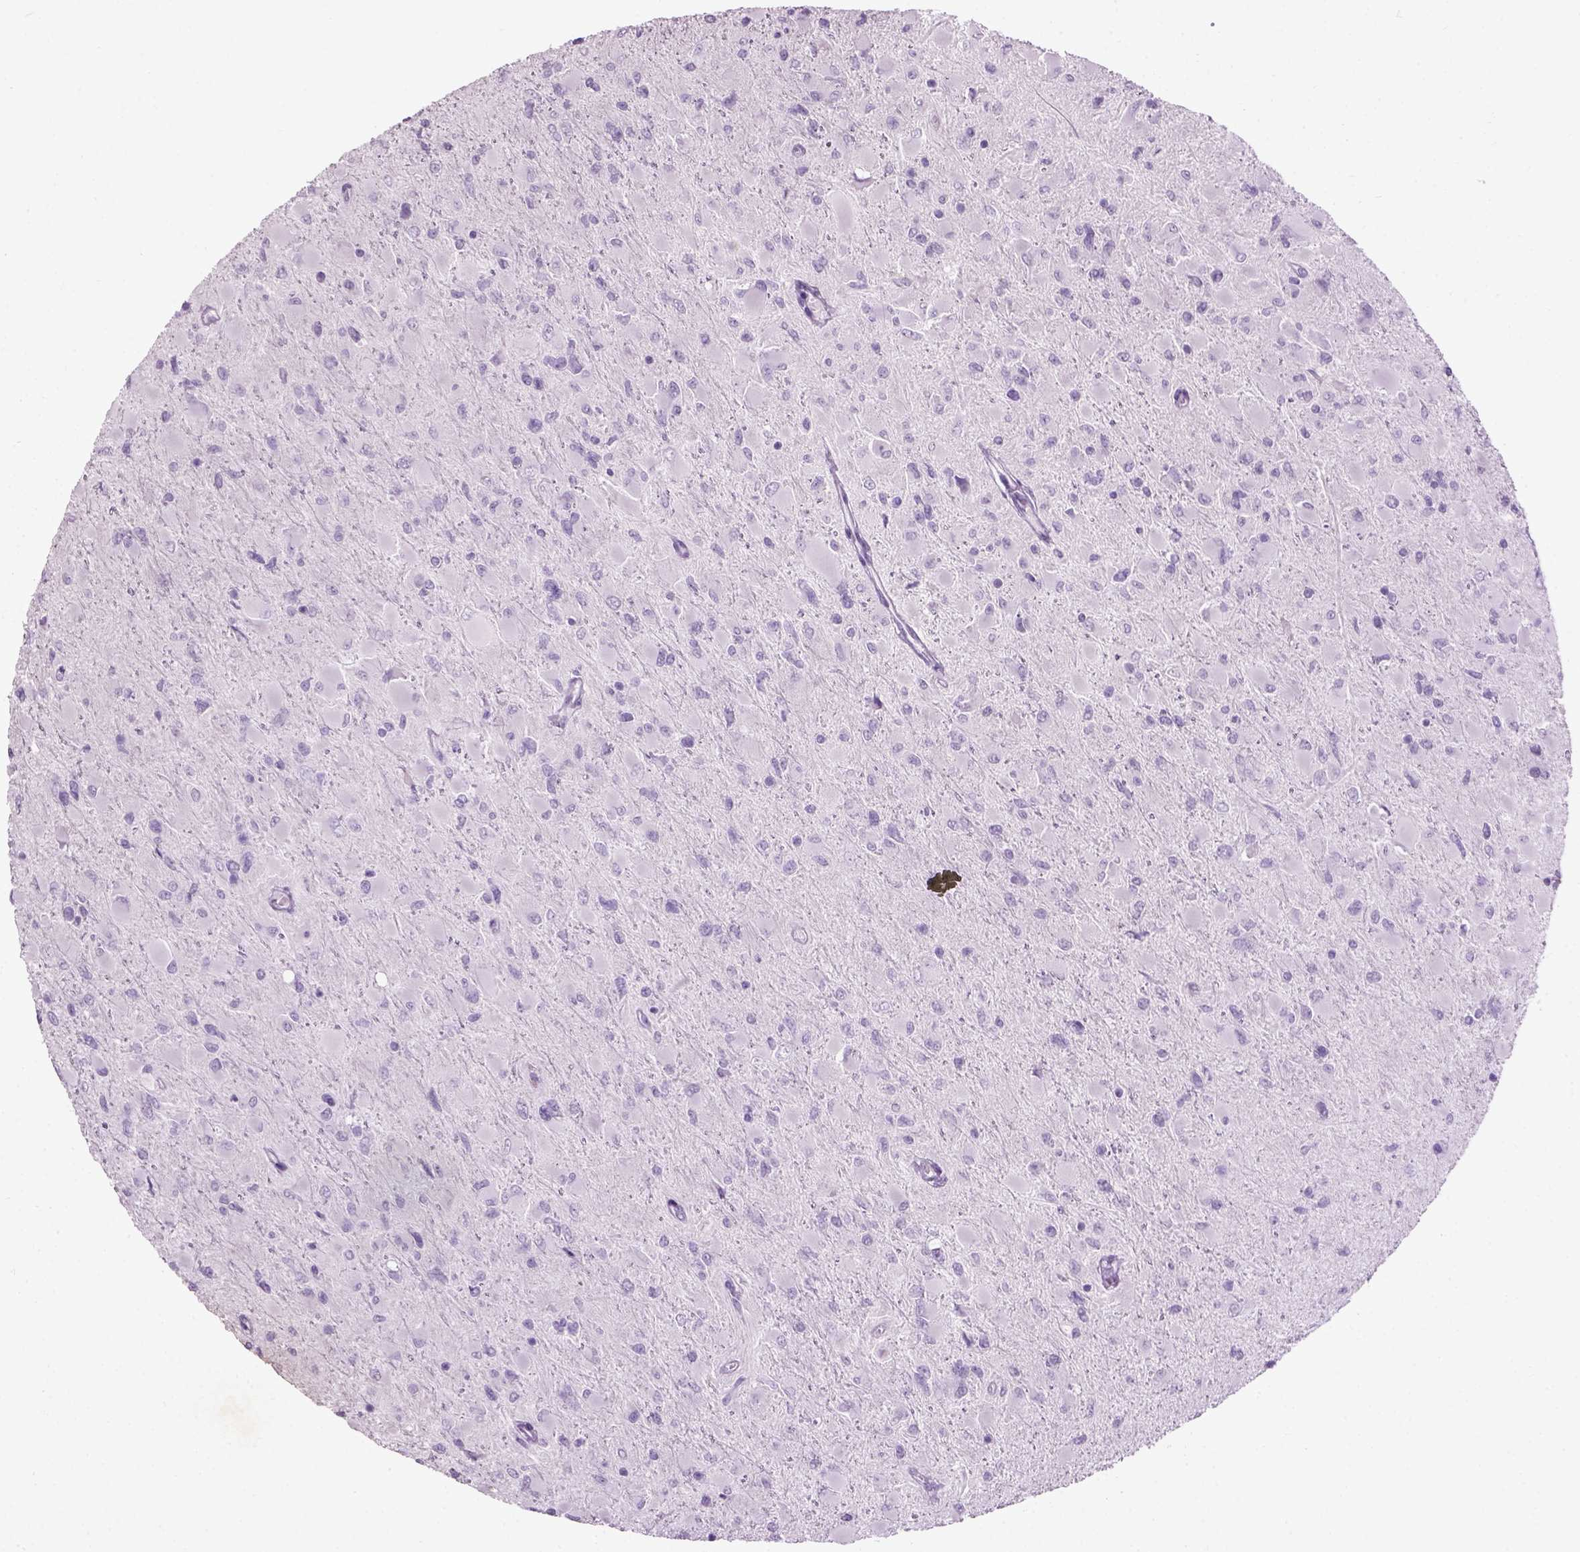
{"staining": {"intensity": "negative", "quantity": "none", "location": "none"}, "tissue": "glioma", "cell_type": "Tumor cells", "image_type": "cancer", "snomed": [{"axis": "morphology", "description": "Glioma, malignant, High grade"}, {"axis": "topography", "description": "Cerebral cortex"}], "caption": "High magnification brightfield microscopy of malignant glioma (high-grade) stained with DAB (3,3'-diaminobenzidine) (brown) and counterstained with hematoxylin (blue): tumor cells show no significant staining.", "gene": "GABRB2", "patient": {"sex": "female", "age": 36}}